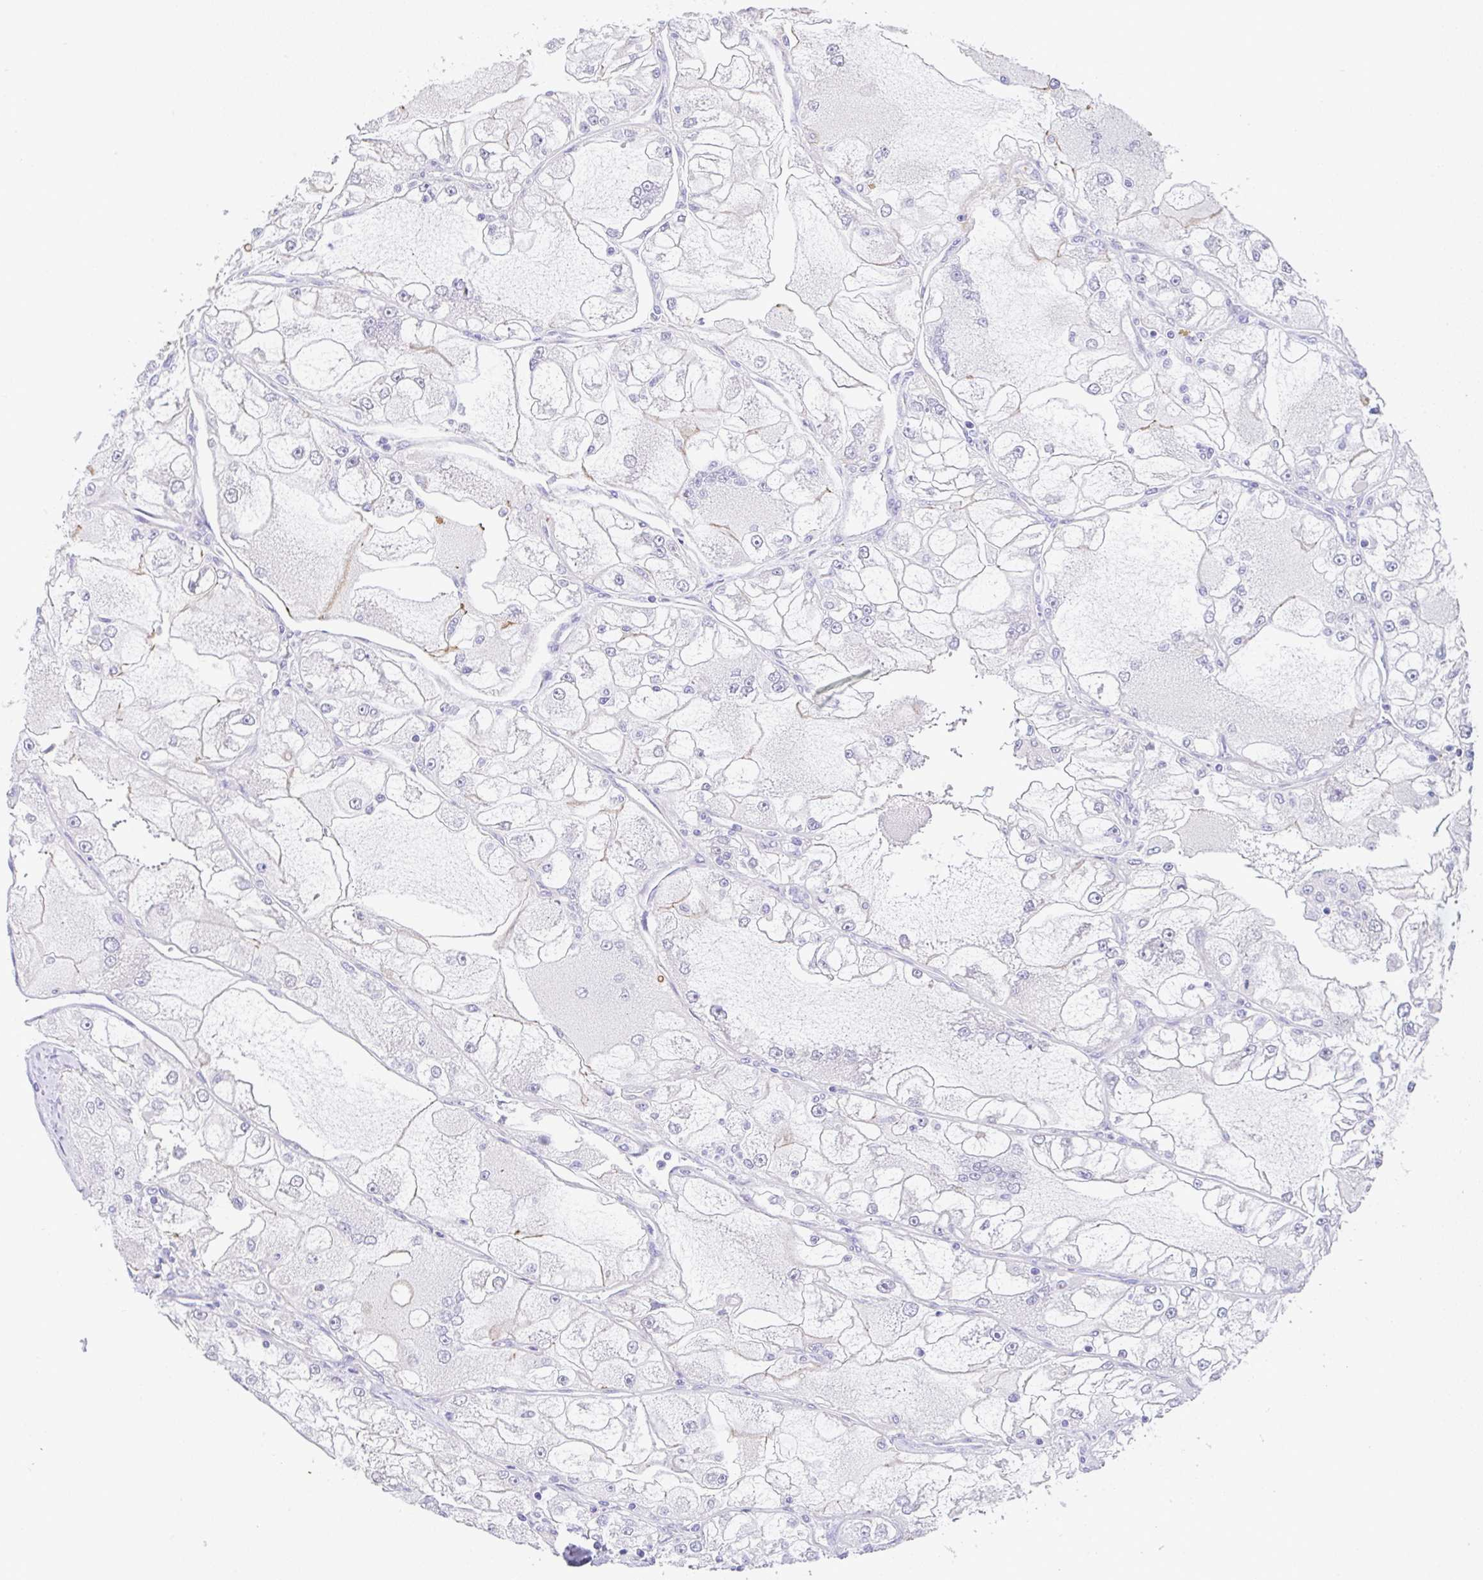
{"staining": {"intensity": "negative", "quantity": "none", "location": "none"}, "tissue": "renal cancer", "cell_type": "Tumor cells", "image_type": "cancer", "snomed": [{"axis": "morphology", "description": "Adenocarcinoma, NOS"}, {"axis": "topography", "description": "Kidney"}], "caption": "Immunohistochemical staining of human renal cancer (adenocarcinoma) shows no significant positivity in tumor cells.", "gene": "CGNL1", "patient": {"sex": "female", "age": 72}}